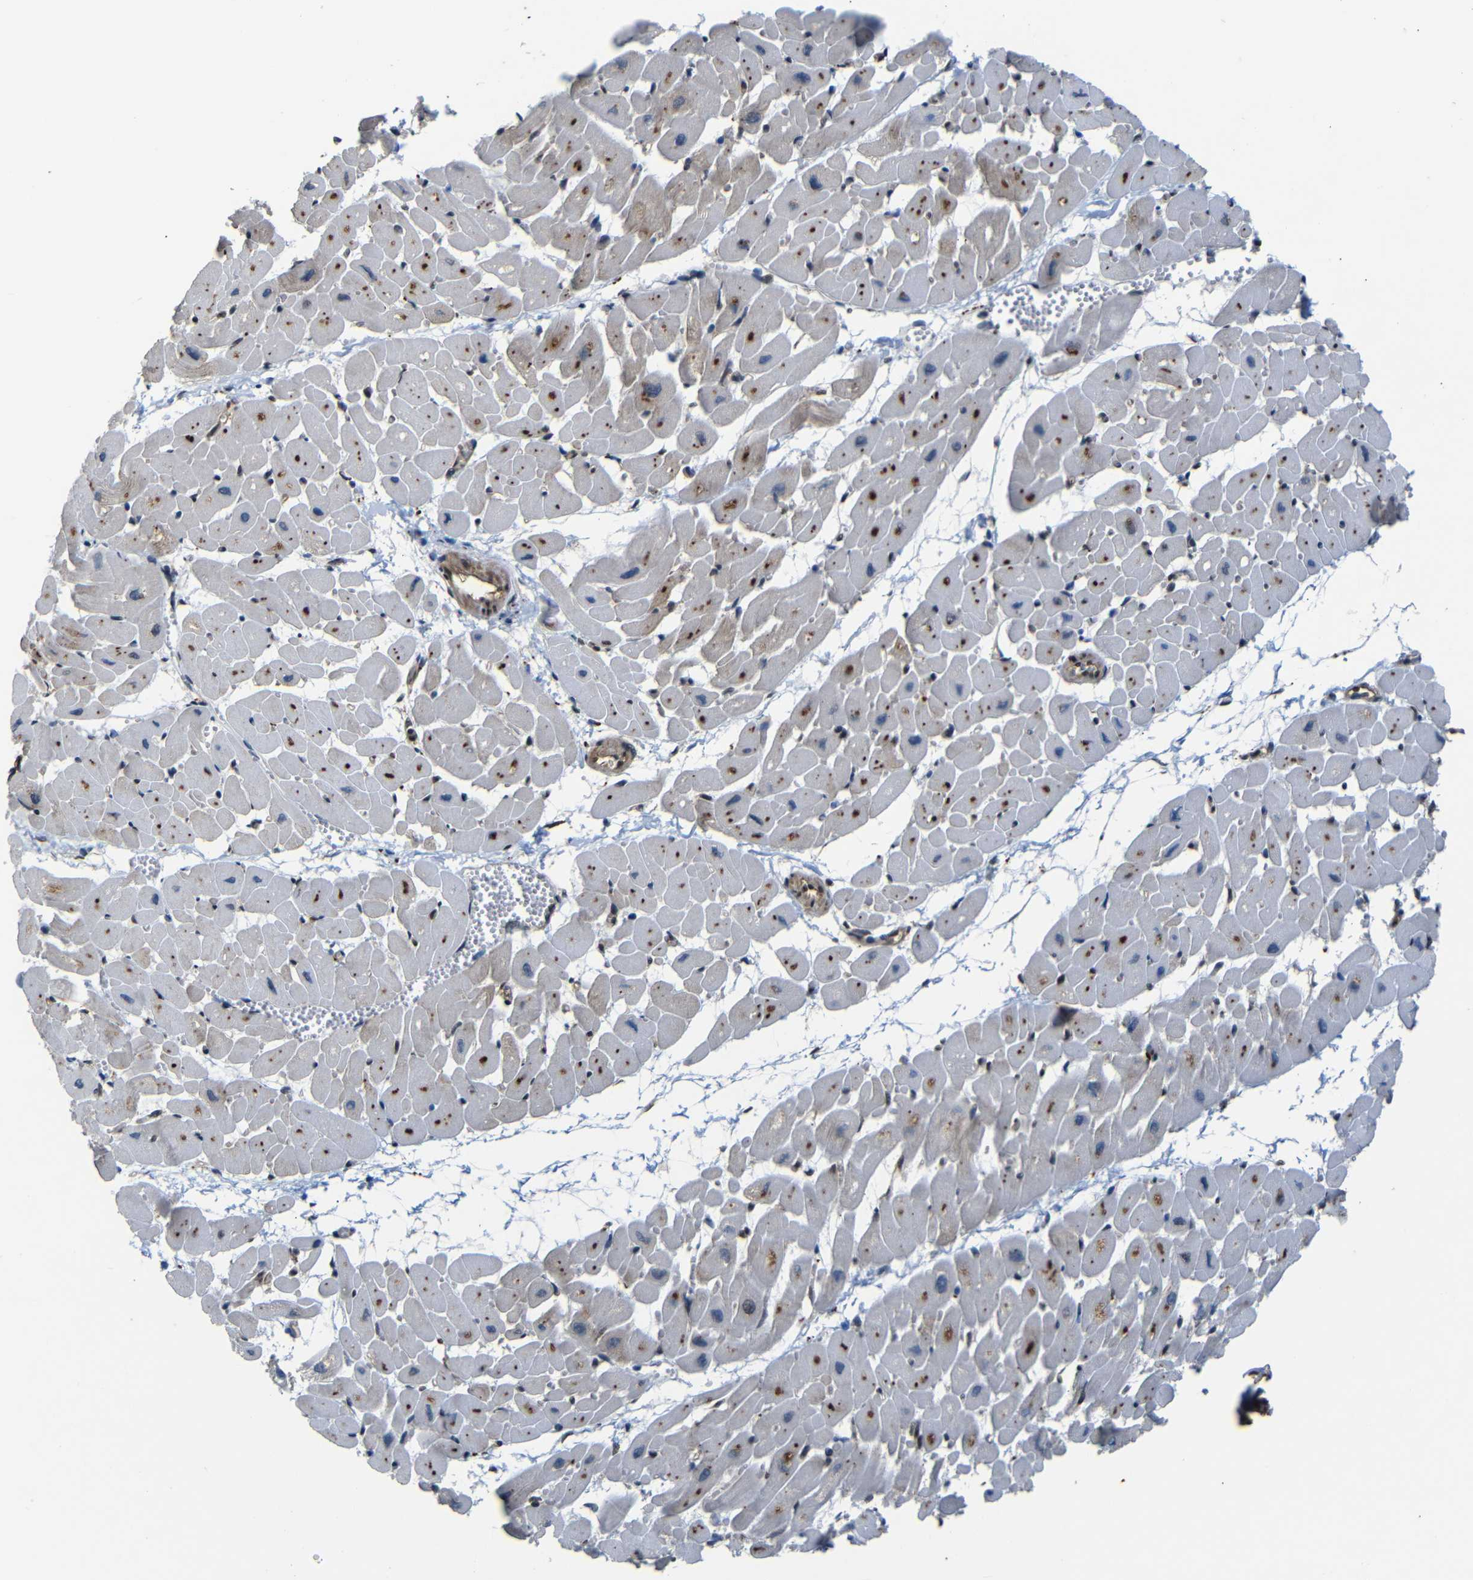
{"staining": {"intensity": "moderate", "quantity": ">75%", "location": "cytoplasmic/membranous"}, "tissue": "heart muscle", "cell_type": "Cardiomyocytes", "image_type": "normal", "snomed": [{"axis": "morphology", "description": "Normal tissue, NOS"}, {"axis": "topography", "description": "Heart"}], "caption": "DAB immunohistochemical staining of benign heart muscle exhibits moderate cytoplasmic/membranous protein staining in about >75% of cardiomyocytes.", "gene": "YAP1", "patient": {"sex": "male", "age": 45}}